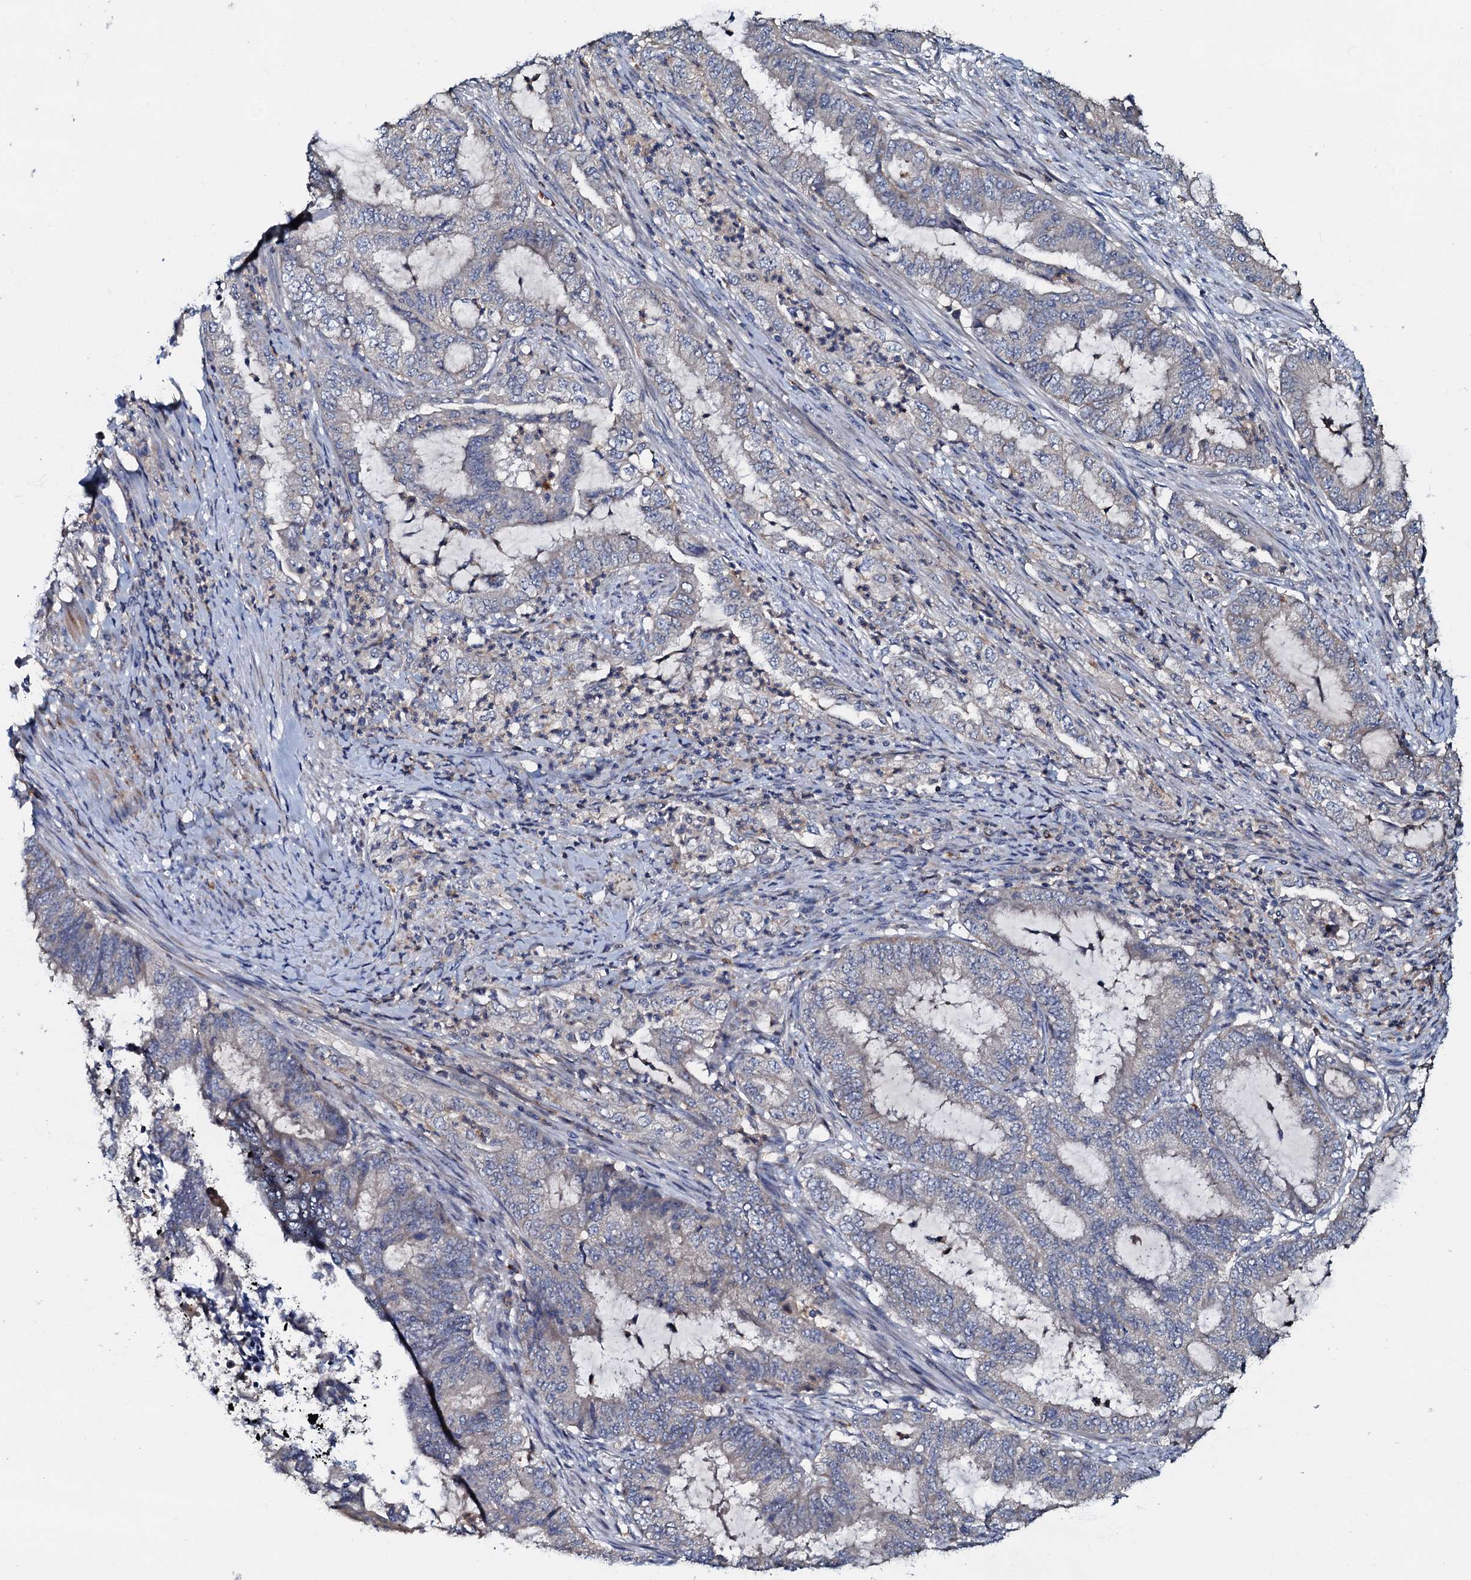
{"staining": {"intensity": "moderate", "quantity": "<25%", "location": "cytoplasmic/membranous"}, "tissue": "endometrial cancer", "cell_type": "Tumor cells", "image_type": "cancer", "snomed": [{"axis": "morphology", "description": "Adenocarcinoma, NOS"}, {"axis": "topography", "description": "Endometrium"}], "caption": "IHC micrograph of neoplastic tissue: human endometrial cancer stained using immunohistochemistry exhibits low levels of moderate protein expression localized specifically in the cytoplasmic/membranous of tumor cells, appearing as a cytoplasmic/membranous brown color.", "gene": "CPNE2", "patient": {"sex": "female", "age": 51}}